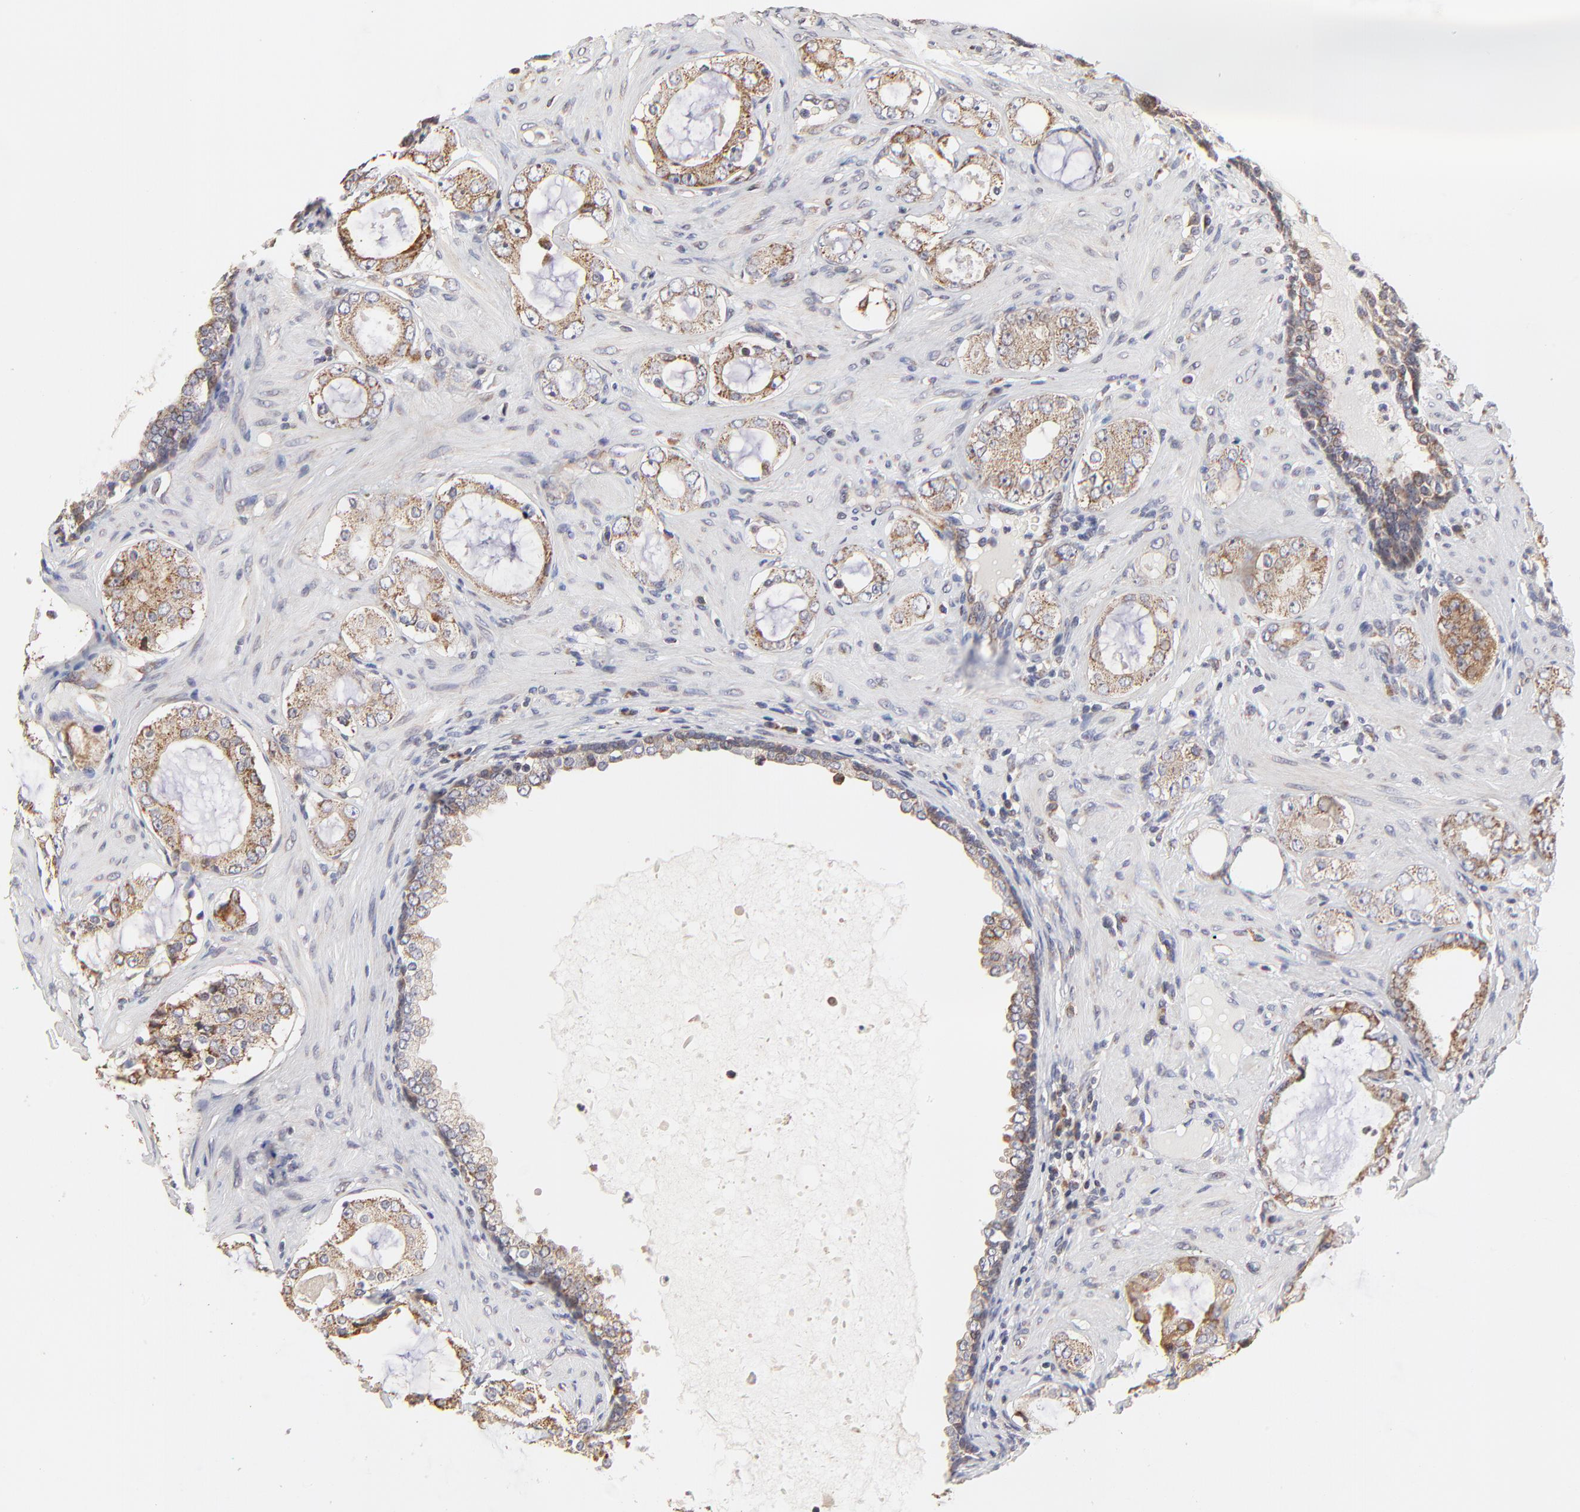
{"staining": {"intensity": "weak", "quantity": "25%-75%", "location": "cytoplasmic/membranous"}, "tissue": "prostate cancer", "cell_type": "Tumor cells", "image_type": "cancer", "snomed": [{"axis": "morphology", "description": "Adenocarcinoma, Medium grade"}, {"axis": "topography", "description": "Prostate"}], "caption": "A photomicrograph of prostate cancer stained for a protein reveals weak cytoplasmic/membranous brown staining in tumor cells.", "gene": "ZNF550", "patient": {"sex": "male", "age": 73}}